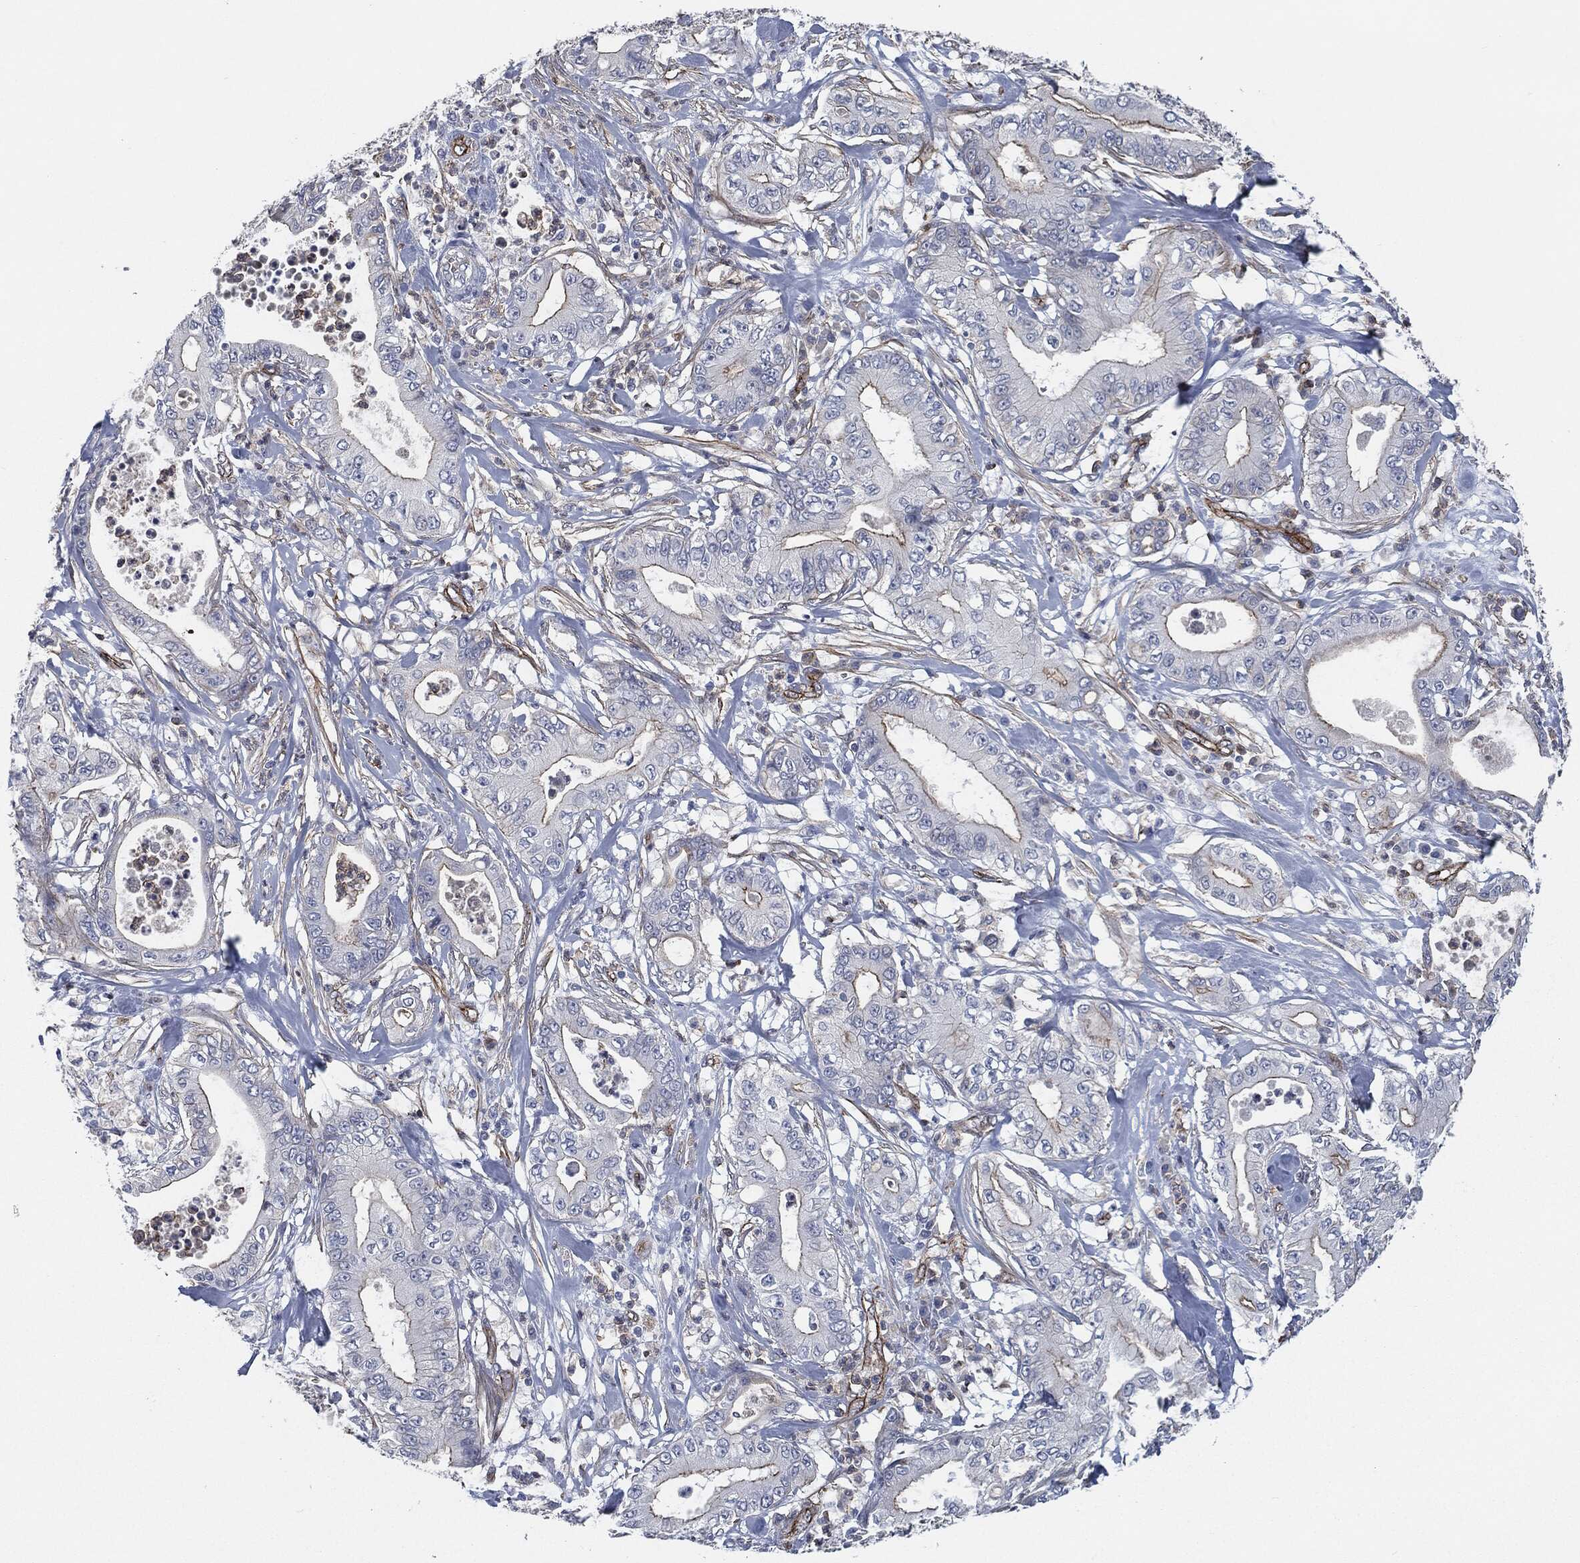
{"staining": {"intensity": "moderate", "quantity": "<25%", "location": "cytoplasmic/membranous"}, "tissue": "pancreatic cancer", "cell_type": "Tumor cells", "image_type": "cancer", "snomed": [{"axis": "morphology", "description": "Adenocarcinoma, NOS"}, {"axis": "topography", "description": "Pancreas"}], "caption": "Pancreatic adenocarcinoma stained with DAB (3,3'-diaminobenzidine) immunohistochemistry exhibits low levels of moderate cytoplasmic/membranous expression in approximately <25% of tumor cells.", "gene": "SVIL", "patient": {"sex": "male", "age": 71}}